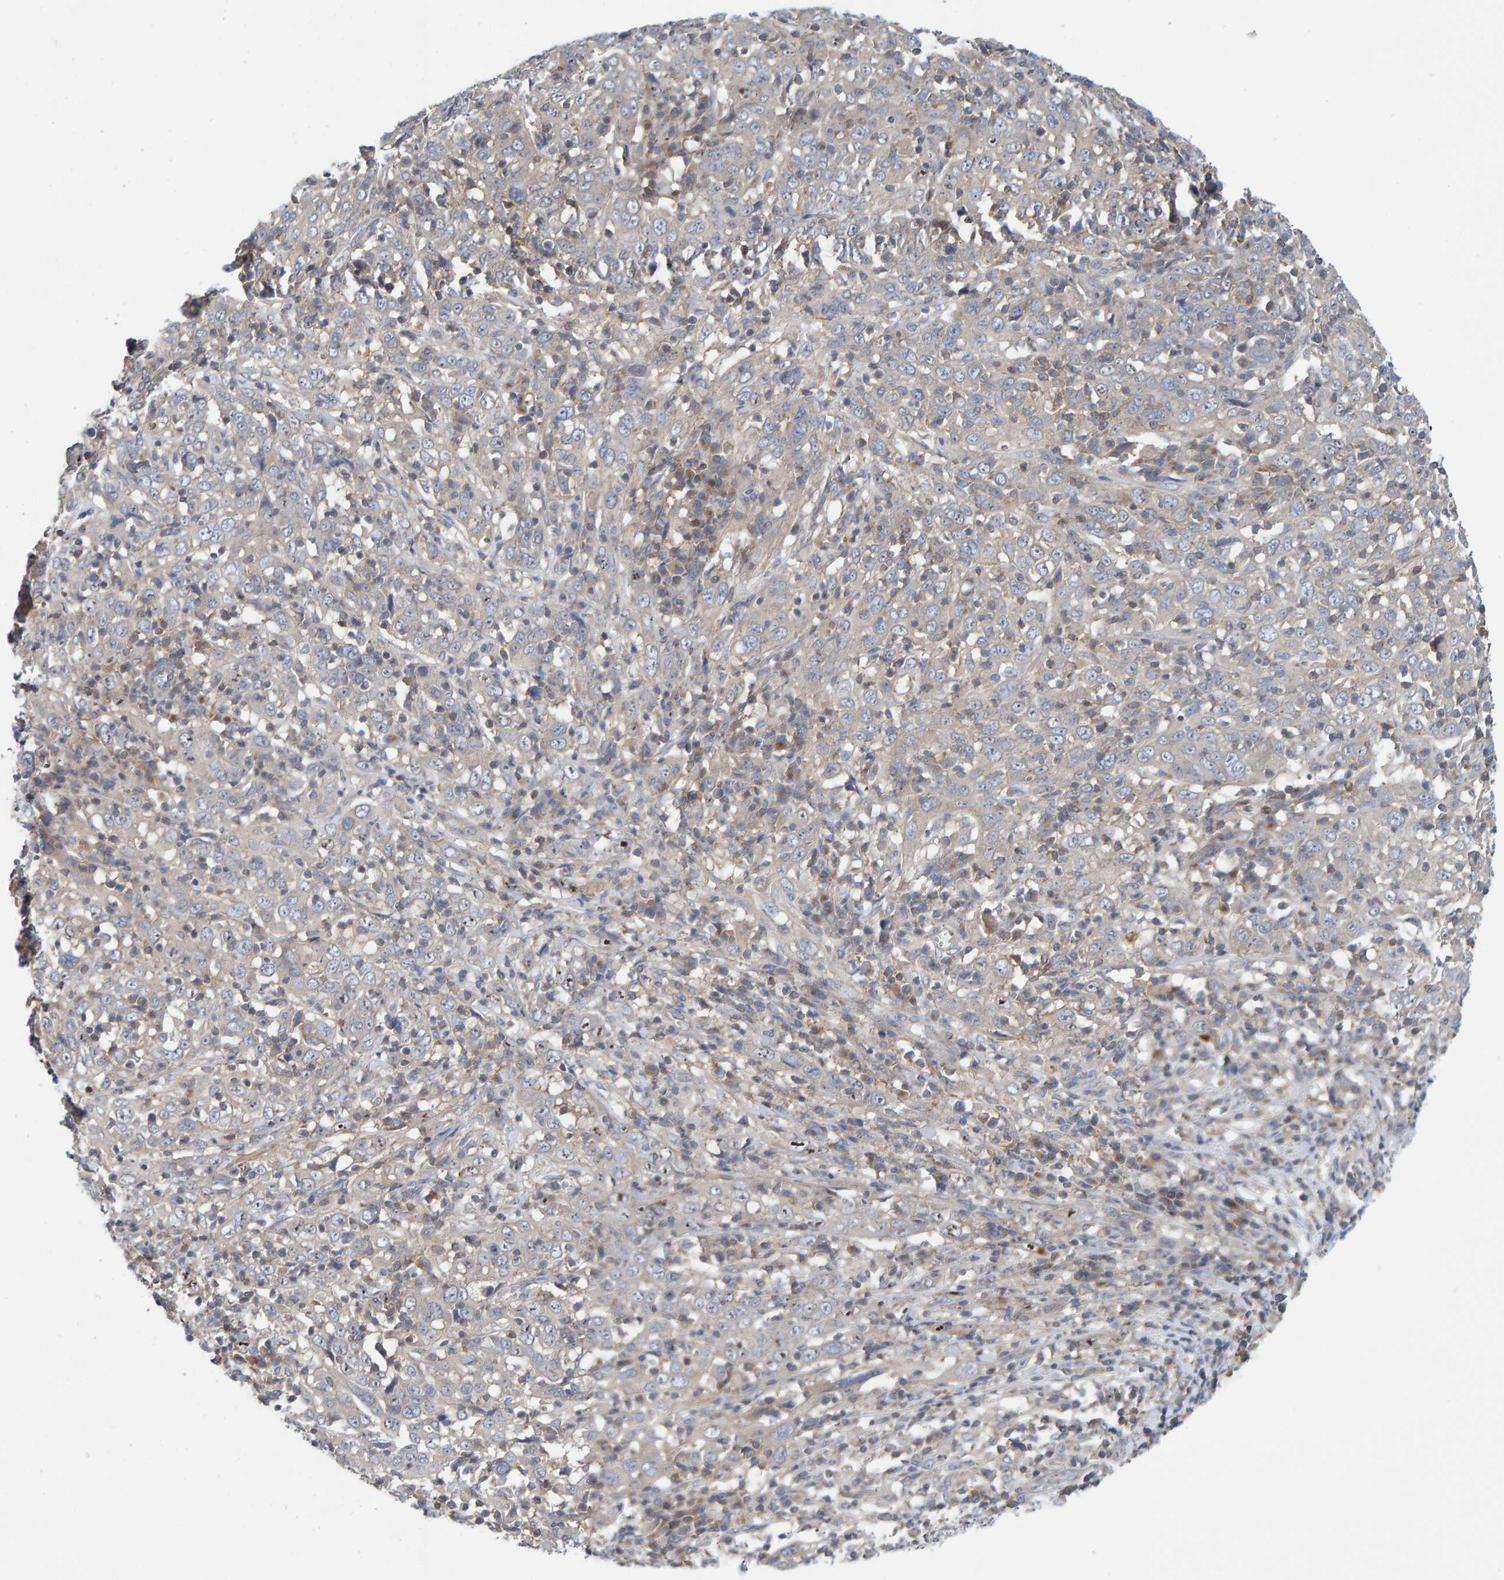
{"staining": {"intensity": "negative", "quantity": "none", "location": "none"}, "tissue": "cervical cancer", "cell_type": "Tumor cells", "image_type": "cancer", "snomed": [{"axis": "morphology", "description": "Squamous cell carcinoma, NOS"}, {"axis": "topography", "description": "Cervix"}], "caption": "The histopathology image displays no significant expression in tumor cells of squamous cell carcinoma (cervical).", "gene": "CCM2", "patient": {"sex": "female", "age": 46}}